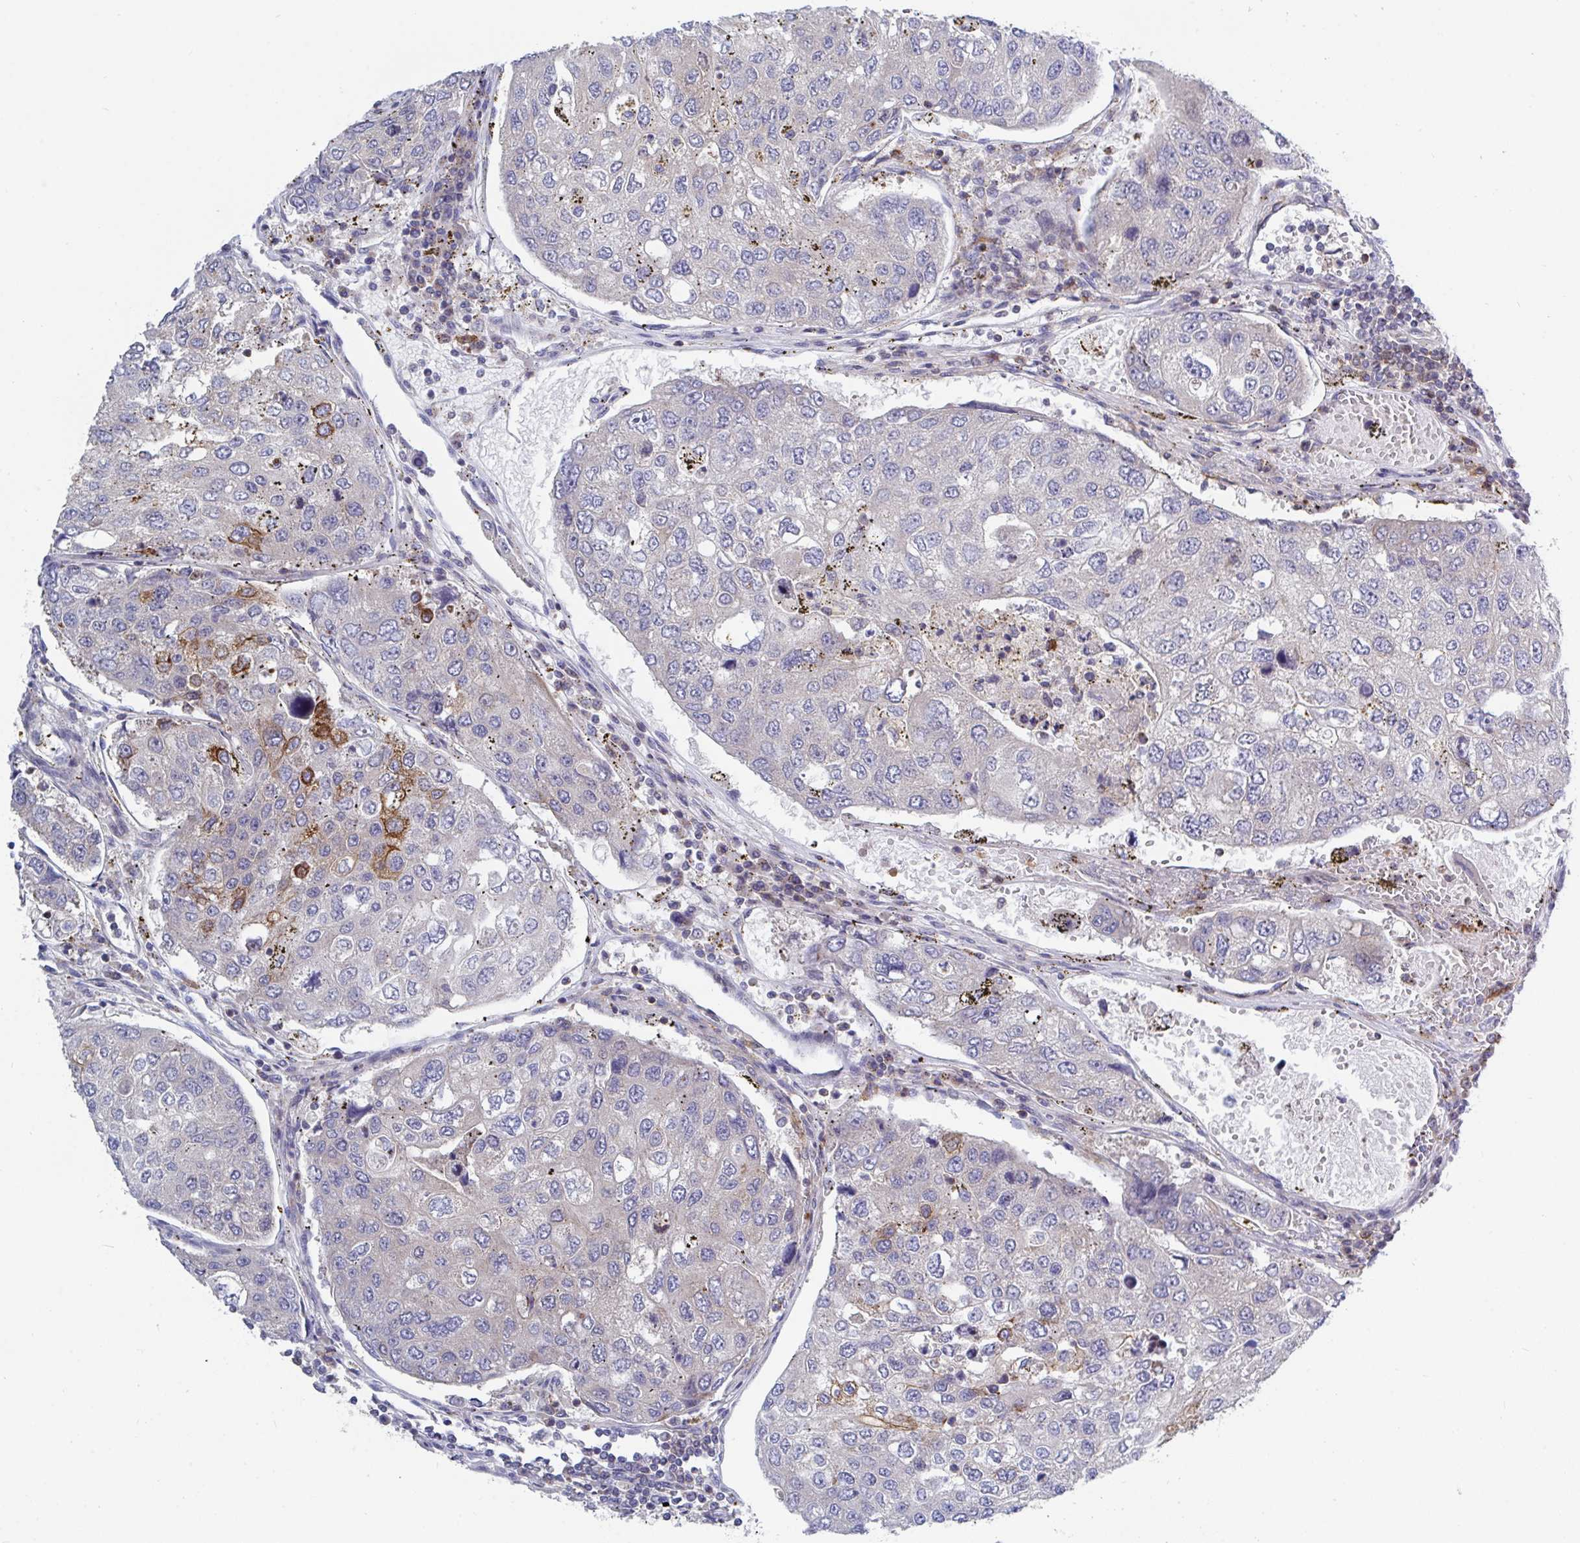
{"staining": {"intensity": "moderate", "quantity": "<25%", "location": "cytoplasmic/membranous"}, "tissue": "urothelial cancer", "cell_type": "Tumor cells", "image_type": "cancer", "snomed": [{"axis": "morphology", "description": "Urothelial carcinoma, High grade"}, {"axis": "topography", "description": "Lymph node"}, {"axis": "topography", "description": "Urinary bladder"}], "caption": "Protein expression analysis of urothelial cancer demonstrates moderate cytoplasmic/membranous expression in about <25% of tumor cells. The protein of interest is stained brown, and the nuclei are stained in blue (DAB IHC with brightfield microscopy, high magnification).", "gene": "FRMD3", "patient": {"sex": "male", "age": 51}}